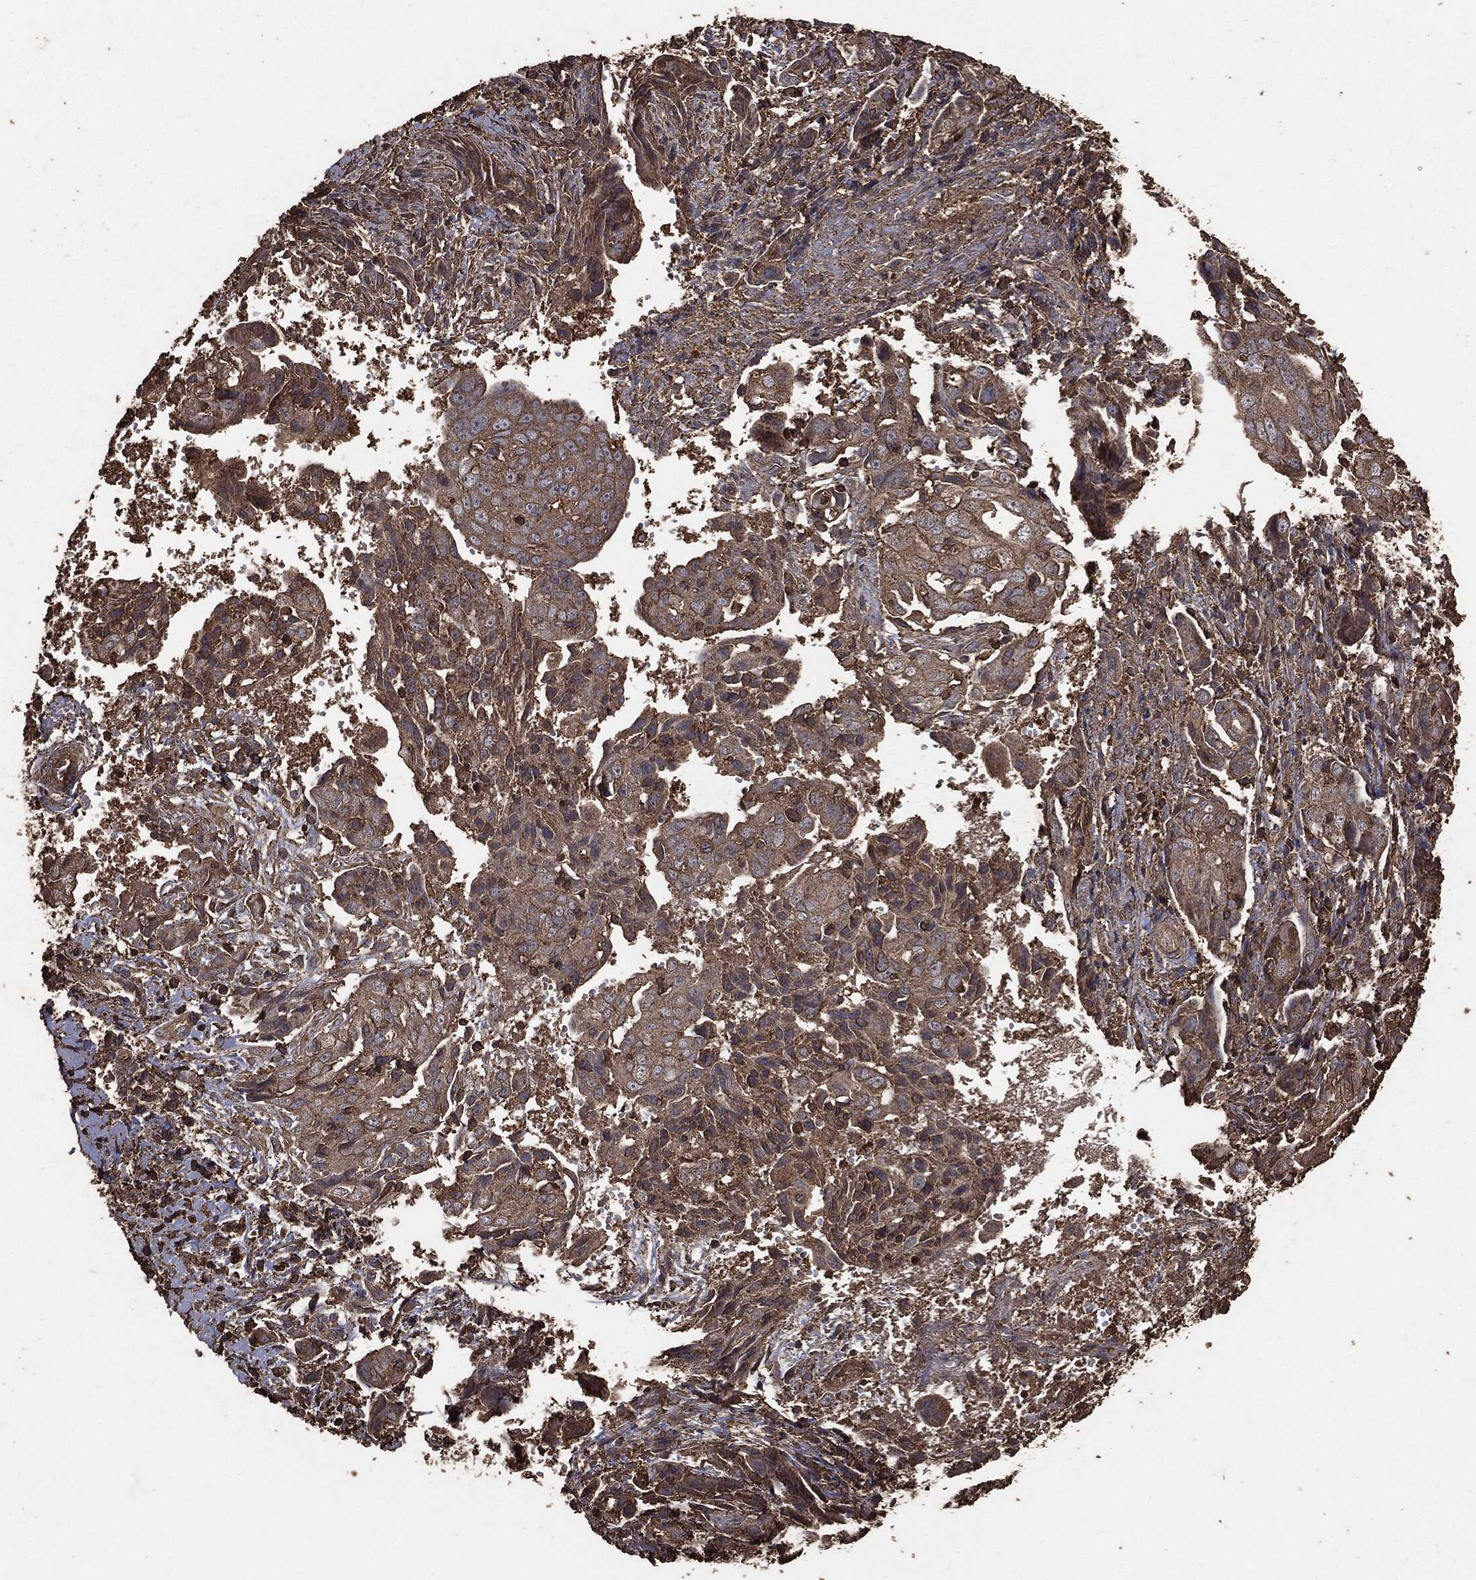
{"staining": {"intensity": "moderate", "quantity": ">75%", "location": "cytoplasmic/membranous"}, "tissue": "ovarian cancer", "cell_type": "Tumor cells", "image_type": "cancer", "snomed": [{"axis": "morphology", "description": "Carcinoma, endometroid"}, {"axis": "topography", "description": "Ovary"}], "caption": "A high-resolution image shows IHC staining of ovarian cancer (endometroid carcinoma), which shows moderate cytoplasmic/membranous staining in about >75% of tumor cells. (DAB IHC, brown staining for protein, blue staining for nuclei).", "gene": "MTOR", "patient": {"sex": "female", "age": 70}}